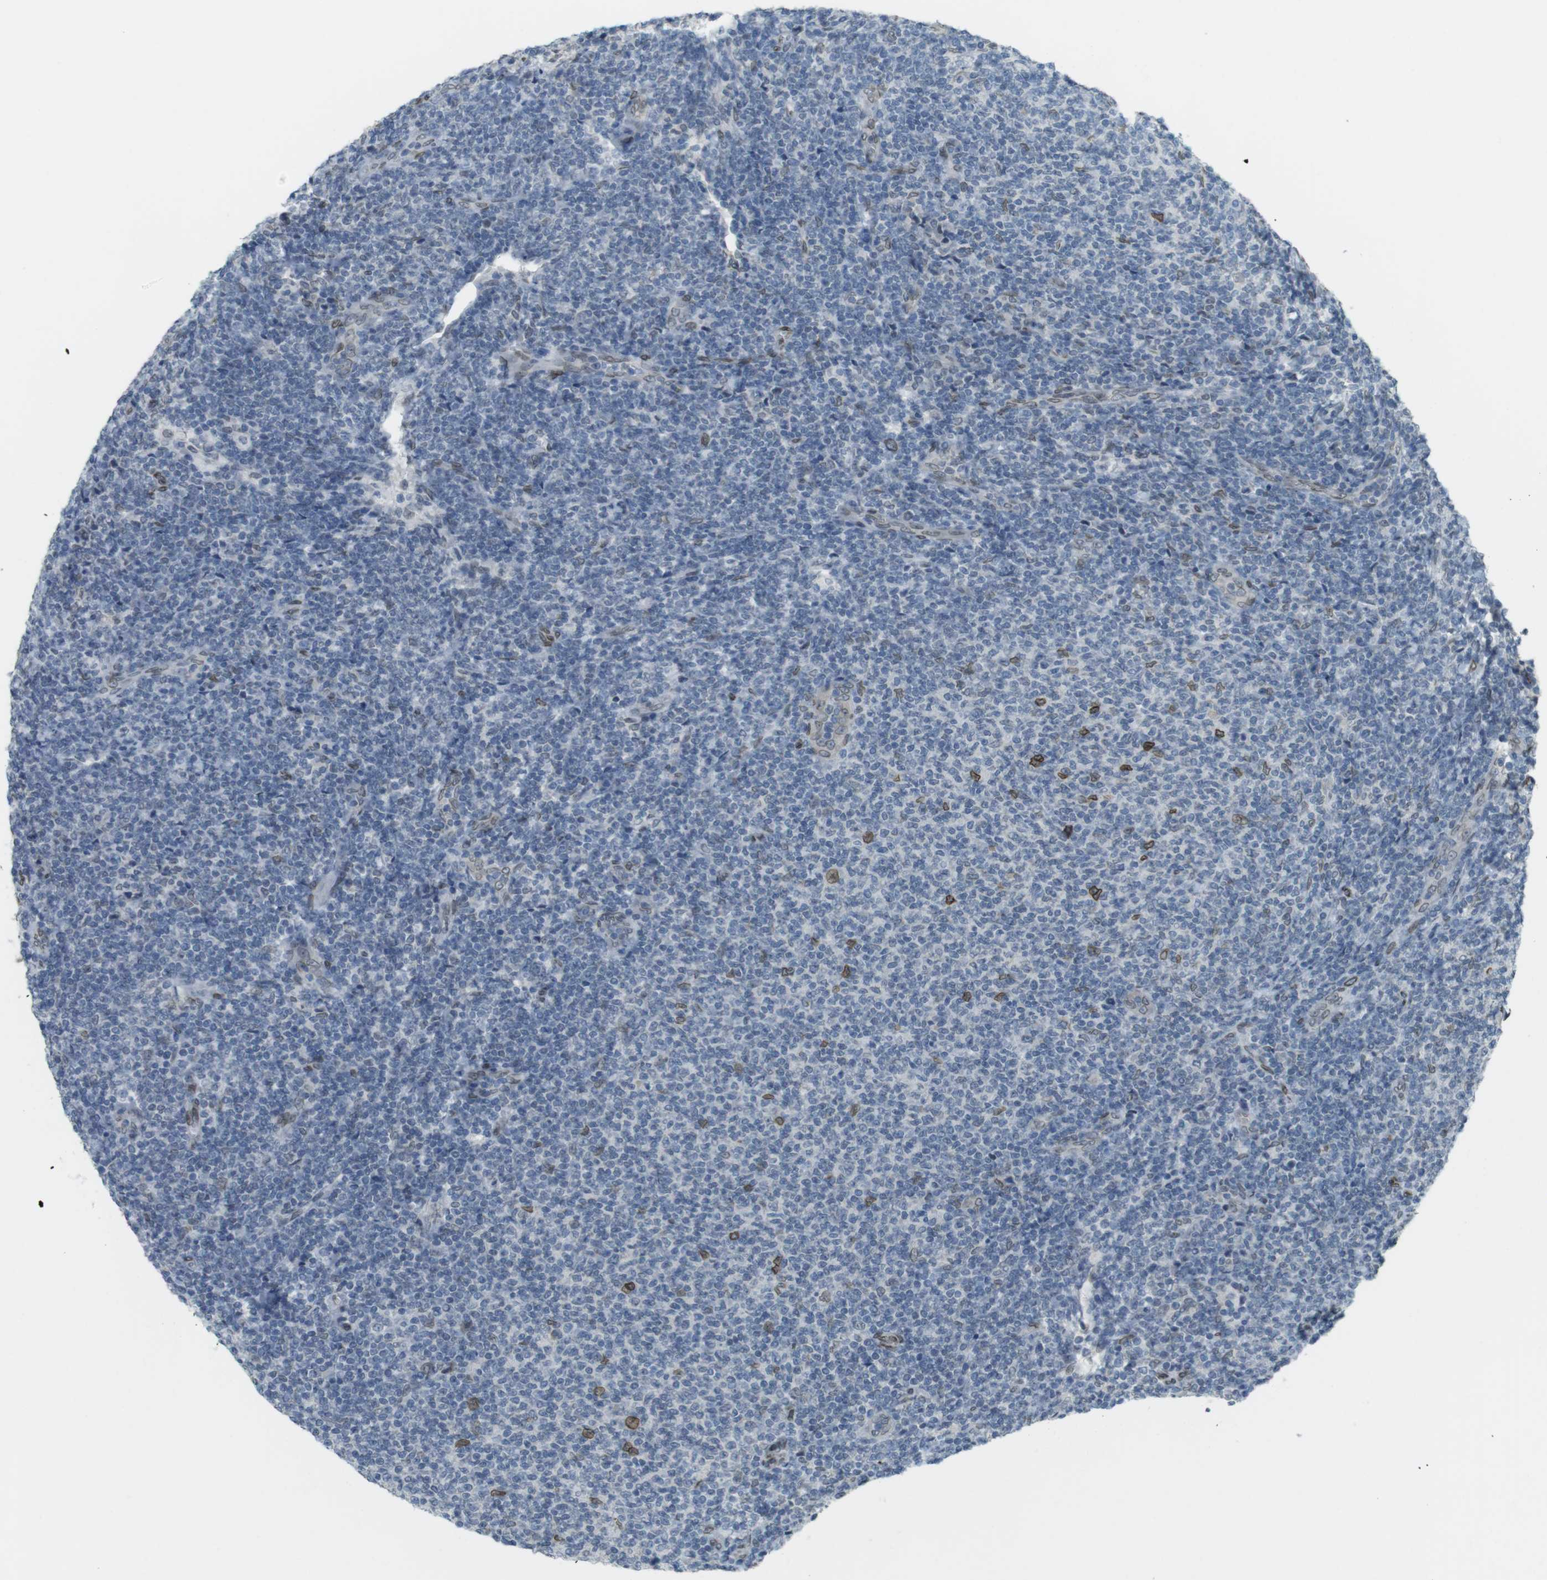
{"staining": {"intensity": "moderate", "quantity": "<25%", "location": "cytoplasmic/membranous,nuclear"}, "tissue": "lymphoma", "cell_type": "Tumor cells", "image_type": "cancer", "snomed": [{"axis": "morphology", "description": "Malignant lymphoma, non-Hodgkin's type, Low grade"}, {"axis": "topography", "description": "Lymph node"}], "caption": "Protein analysis of malignant lymphoma, non-Hodgkin's type (low-grade) tissue shows moderate cytoplasmic/membranous and nuclear staining in about <25% of tumor cells.", "gene": "ARL6IP6", "patient": {"sex": "male", "age": 66}}